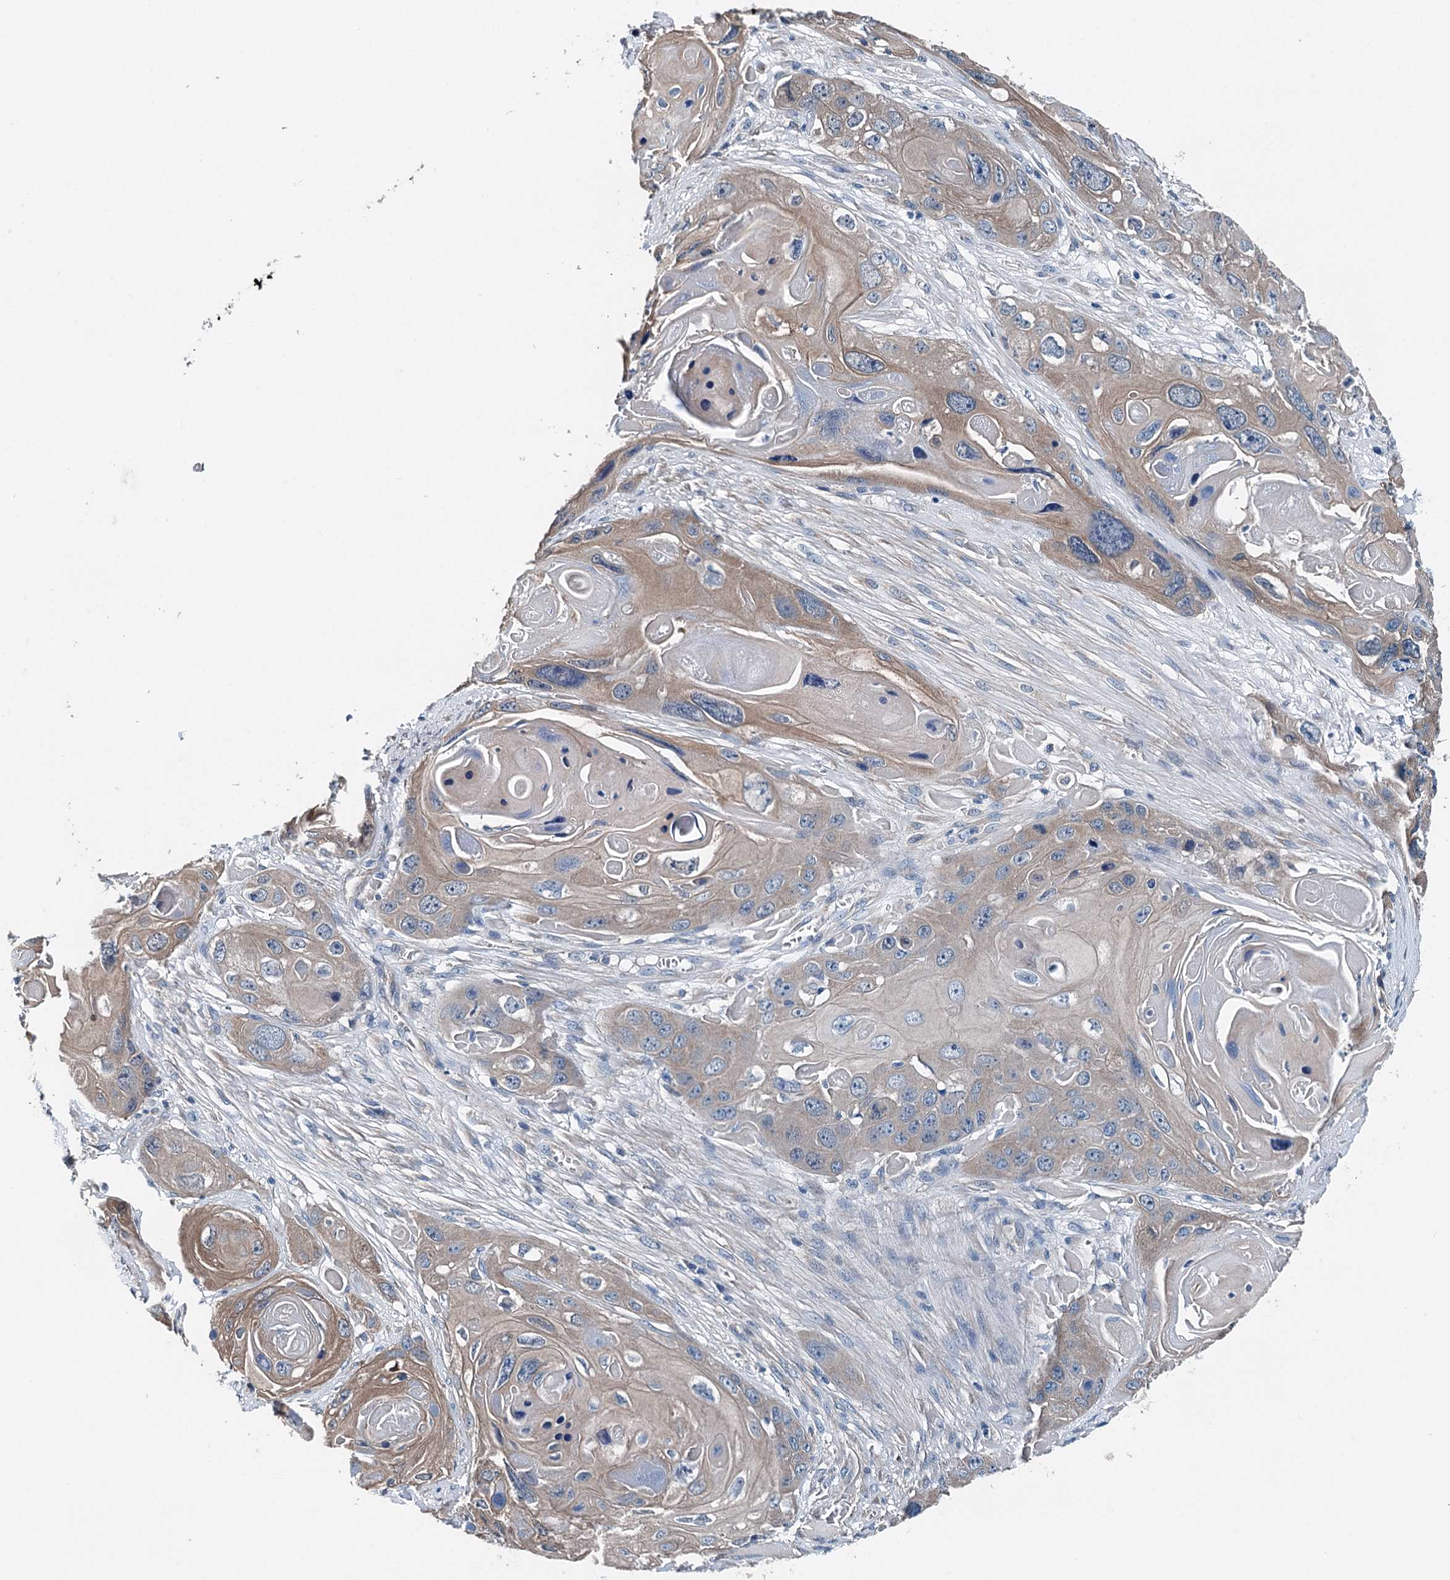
{"staining": {"intensity": "weak", "quantity": "25%-75%", "location": "cytoplasmic/membranous"}, "tissue": "skin cancer", "cell_type": "Tumor cells", "image_type": "cancer", "snomed": [{"axis": "morphology", "description": "Squamous cell carcinoma, NOS"}, {"axis": "topography", "description": "Skin"}], "caption": "IHC (DAB) staining of human squamous cell carcinoma (skin) shows weak cytoplasmic/membranous protein expression in approximately 25%-75% of tumor cells.", "gene": "BHMT", "patient": {"sex": "male", "age": 55}}